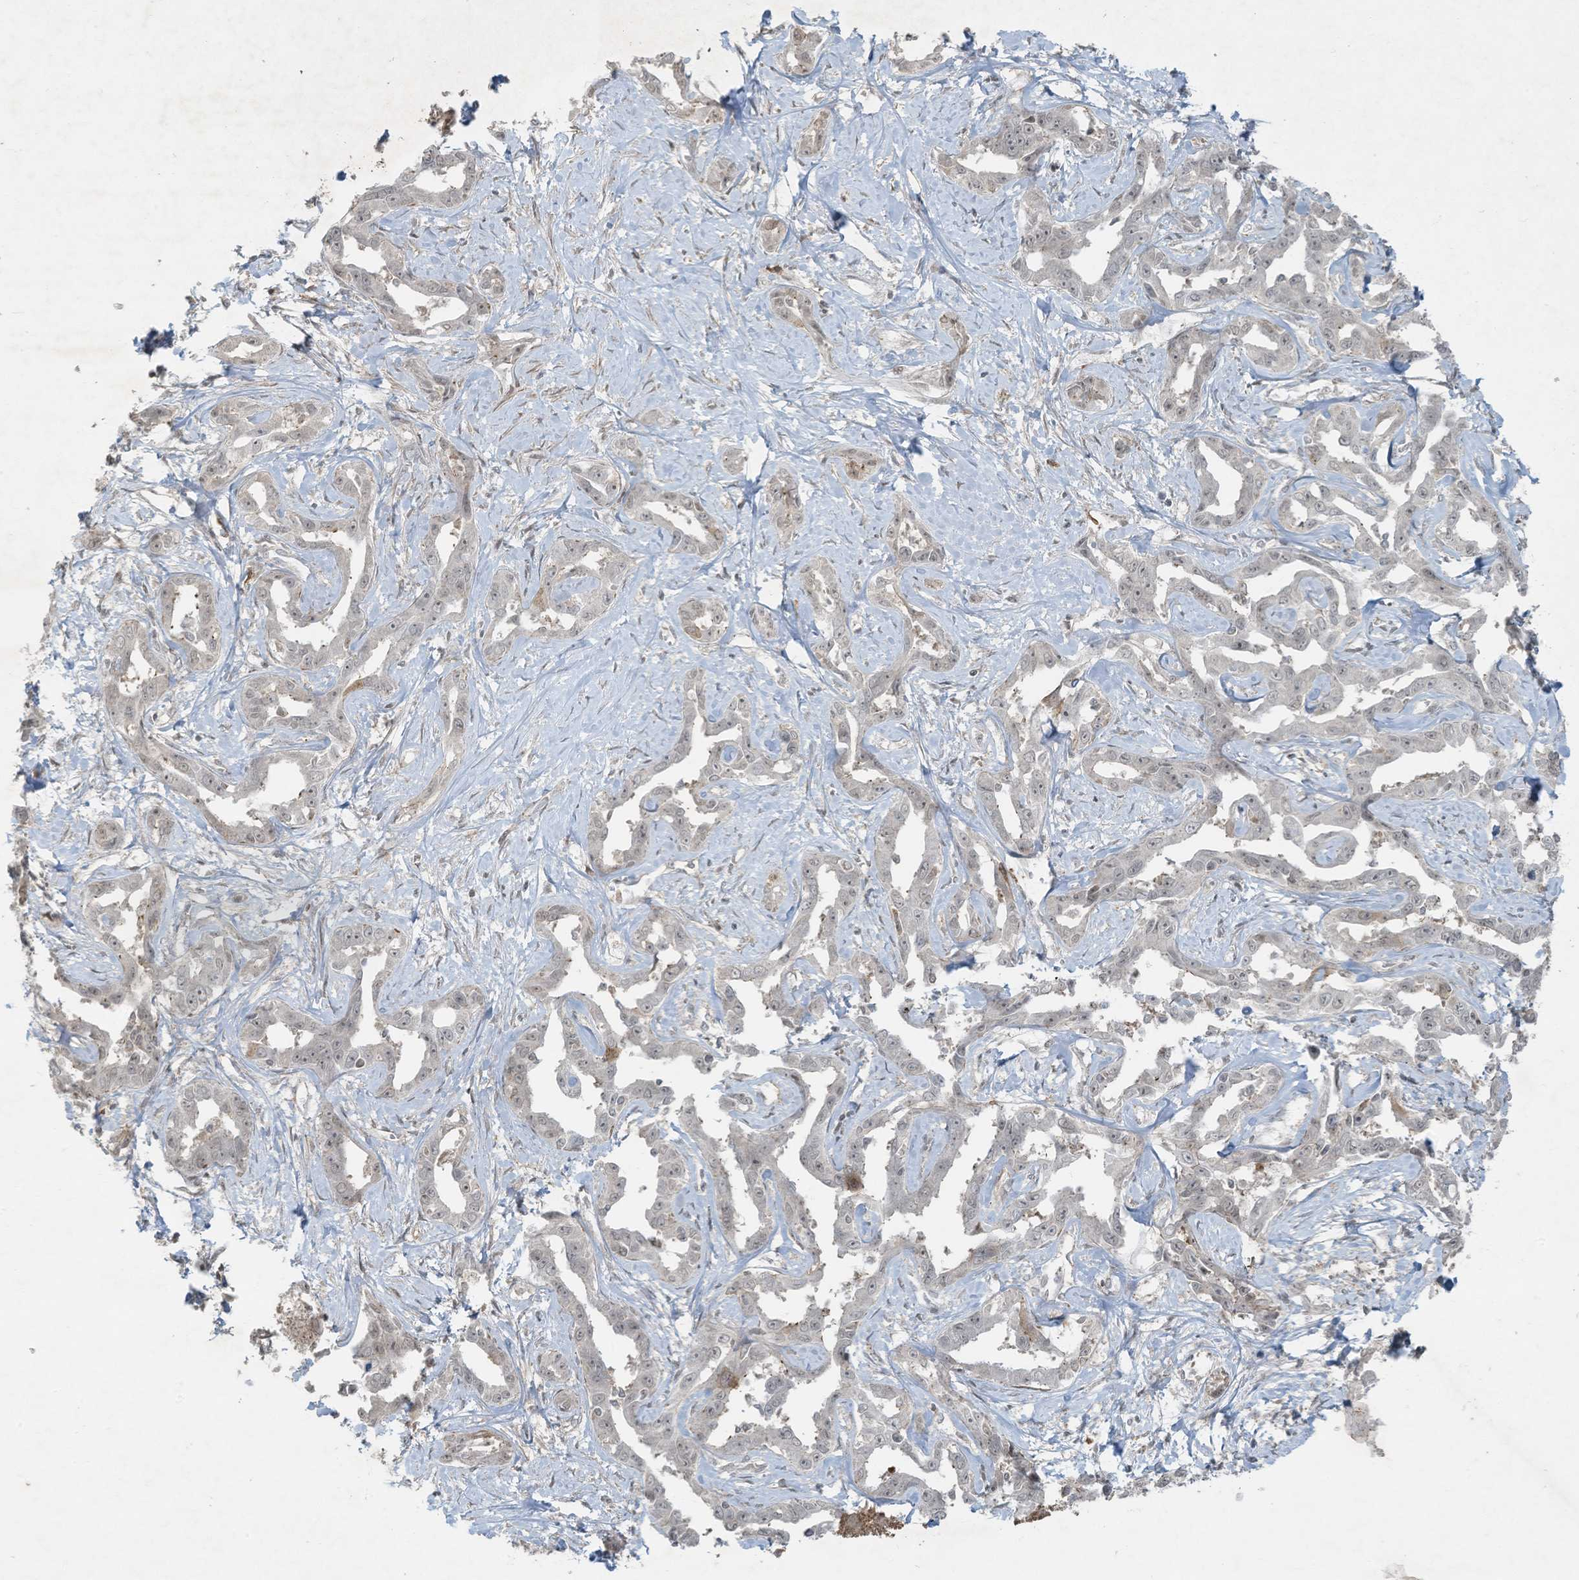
{"staining": {"intensity": "negative", "quantity": "none", "location": "none"}, "tissue": "liver cancer", "cell_type": "Tumor cells", "image_type": "cancer", "snomed": [{"axis": "morphology", "description": "Cholangiocarcinoma"}, {"axis": "topography", "description": "Liver"}], "caption": "Immunohistochemistry photomicrograph of liver cancer (cholangiocarcinoma) stained for a protein (brown), which demonstrates no staining in tumor cells.", "gene": "ZNF263", "patient": {"sex": "male", "age": 59}}